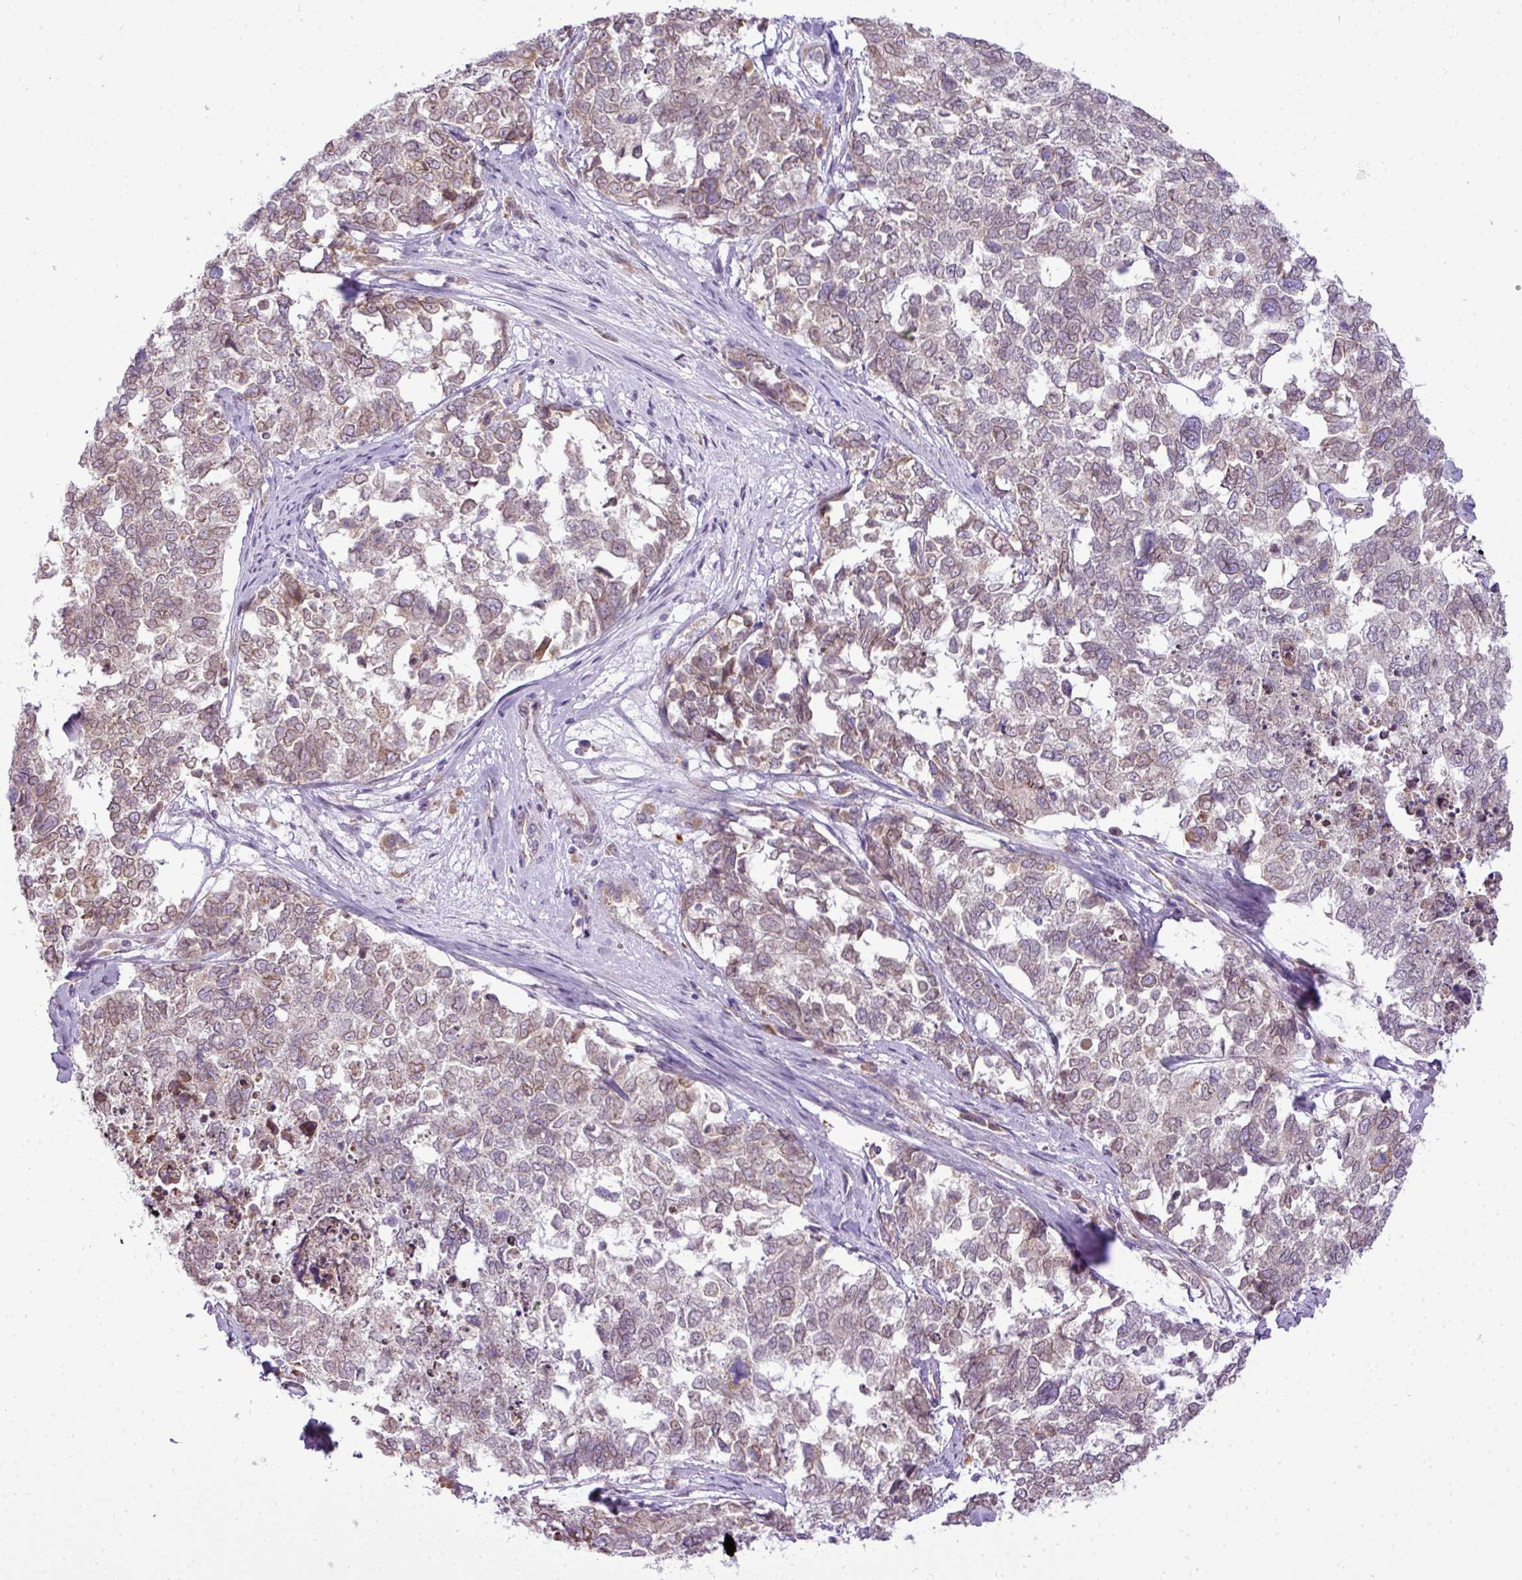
{"staining": {"intensity": "weak", "quantity": "<25%", "location": "nuclear"}, "tissue": "cervical cancer", "cell_type": "Tumor cells", "image_type": "cancer", "snomed": [{"axis": "morphology", "description": "Squamous cell carcinoma, NOS"}, {"axis": "topography", "description": "Cervix"}], "caption": "Human cervical squamous cell carcinoma stained for a protein using immunohistochemistry displays no positivity in tumor cells.", "gene": "COX18", "patient": {"sex": "female", "age": 63}}